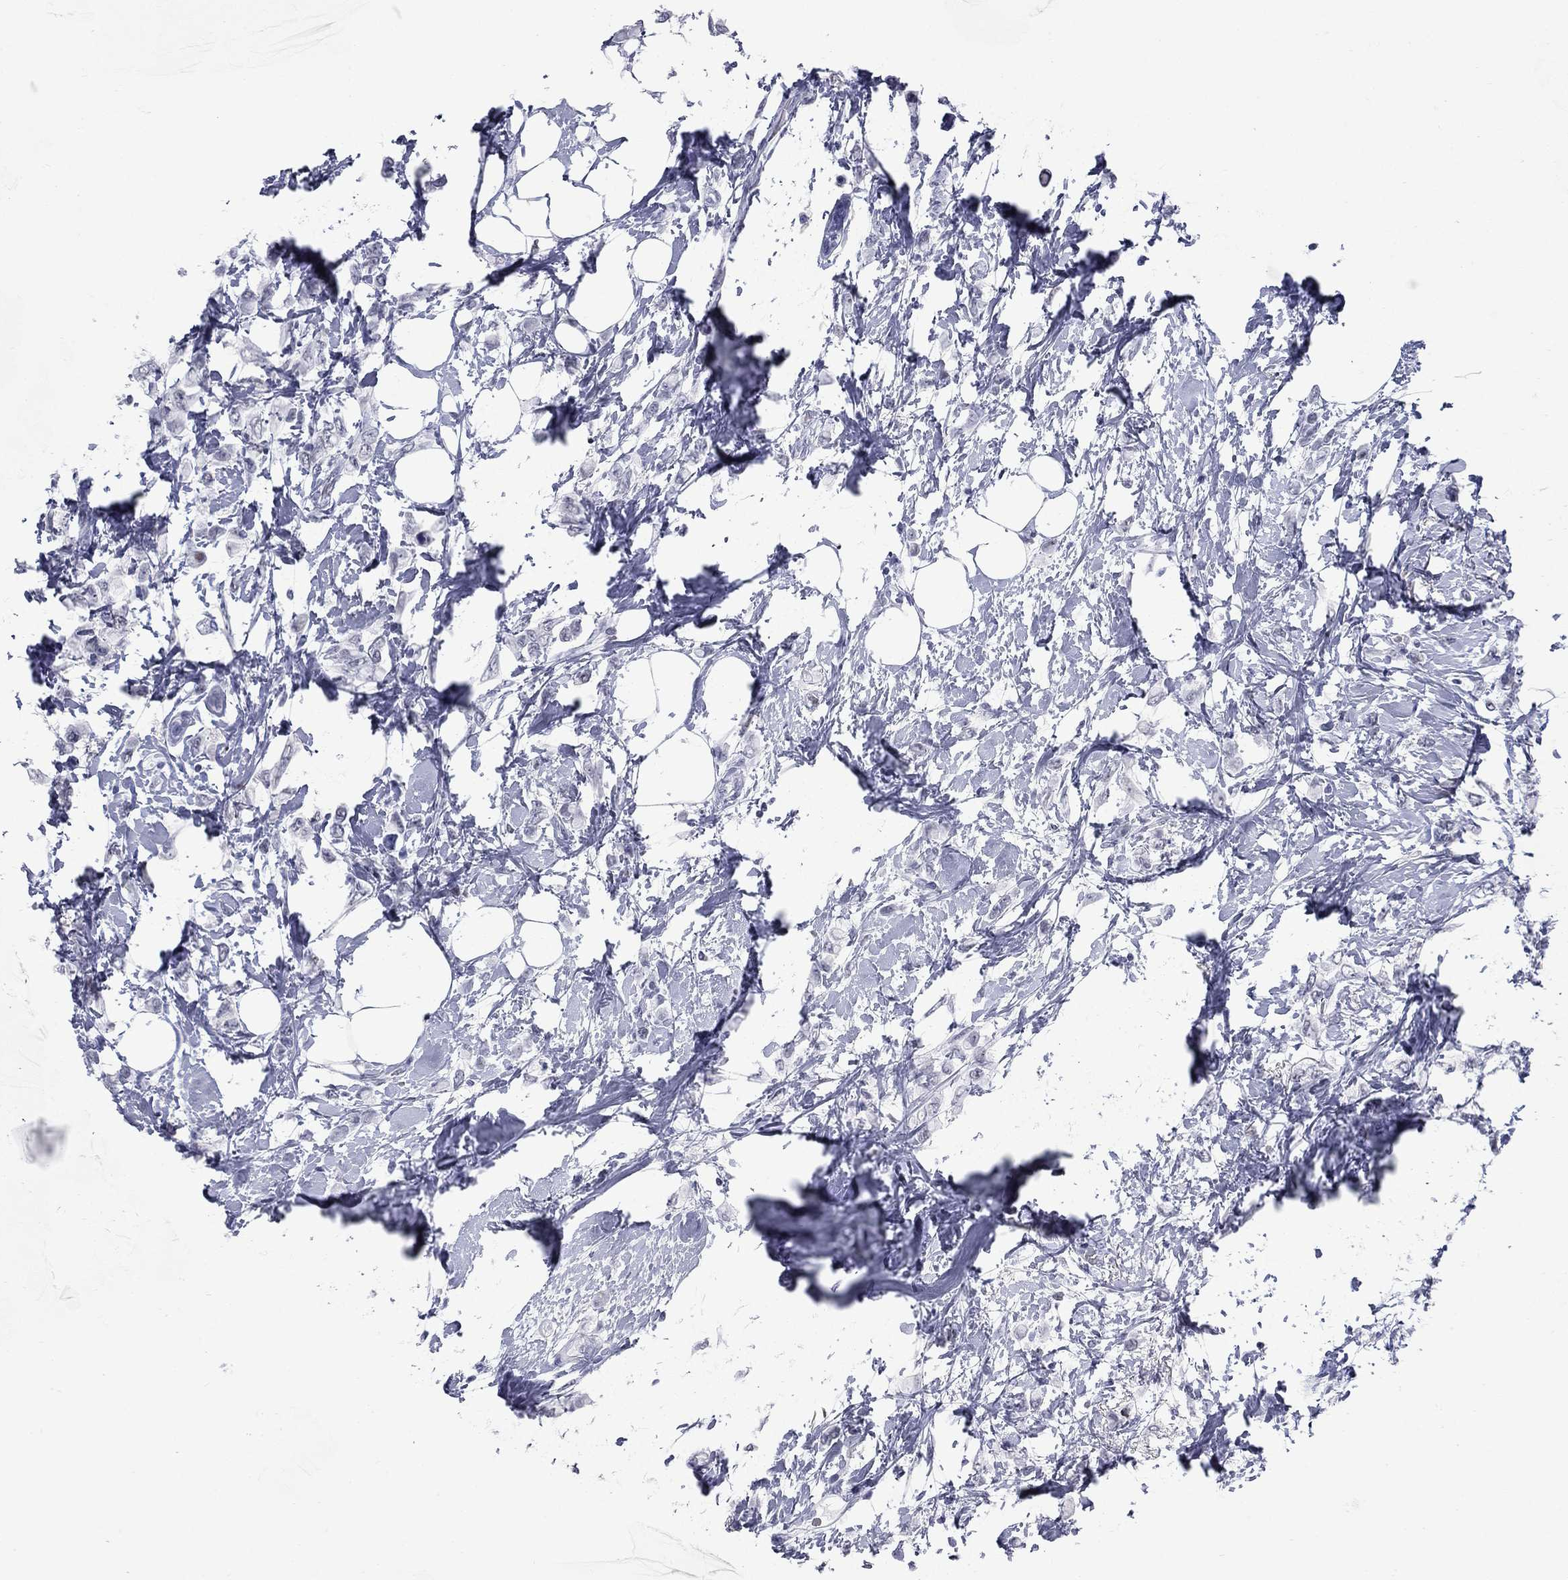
{"staining": {"intensity": "negative", "quantity": "none", "location": "none"}, "tissue": "breast cancer", "cell_type": "Tumor cells", "image_type": "cancer", "snomed": [{"axis": "morphology", "description": "Lobular carcinoma"}, {"axis": "topography", "description": "Breast"}], "caption": "Tumor cells show no significant protein staining in breast cancer.", "gene": "ASF1B", "patient": {"sex": "female", "age": 66}}